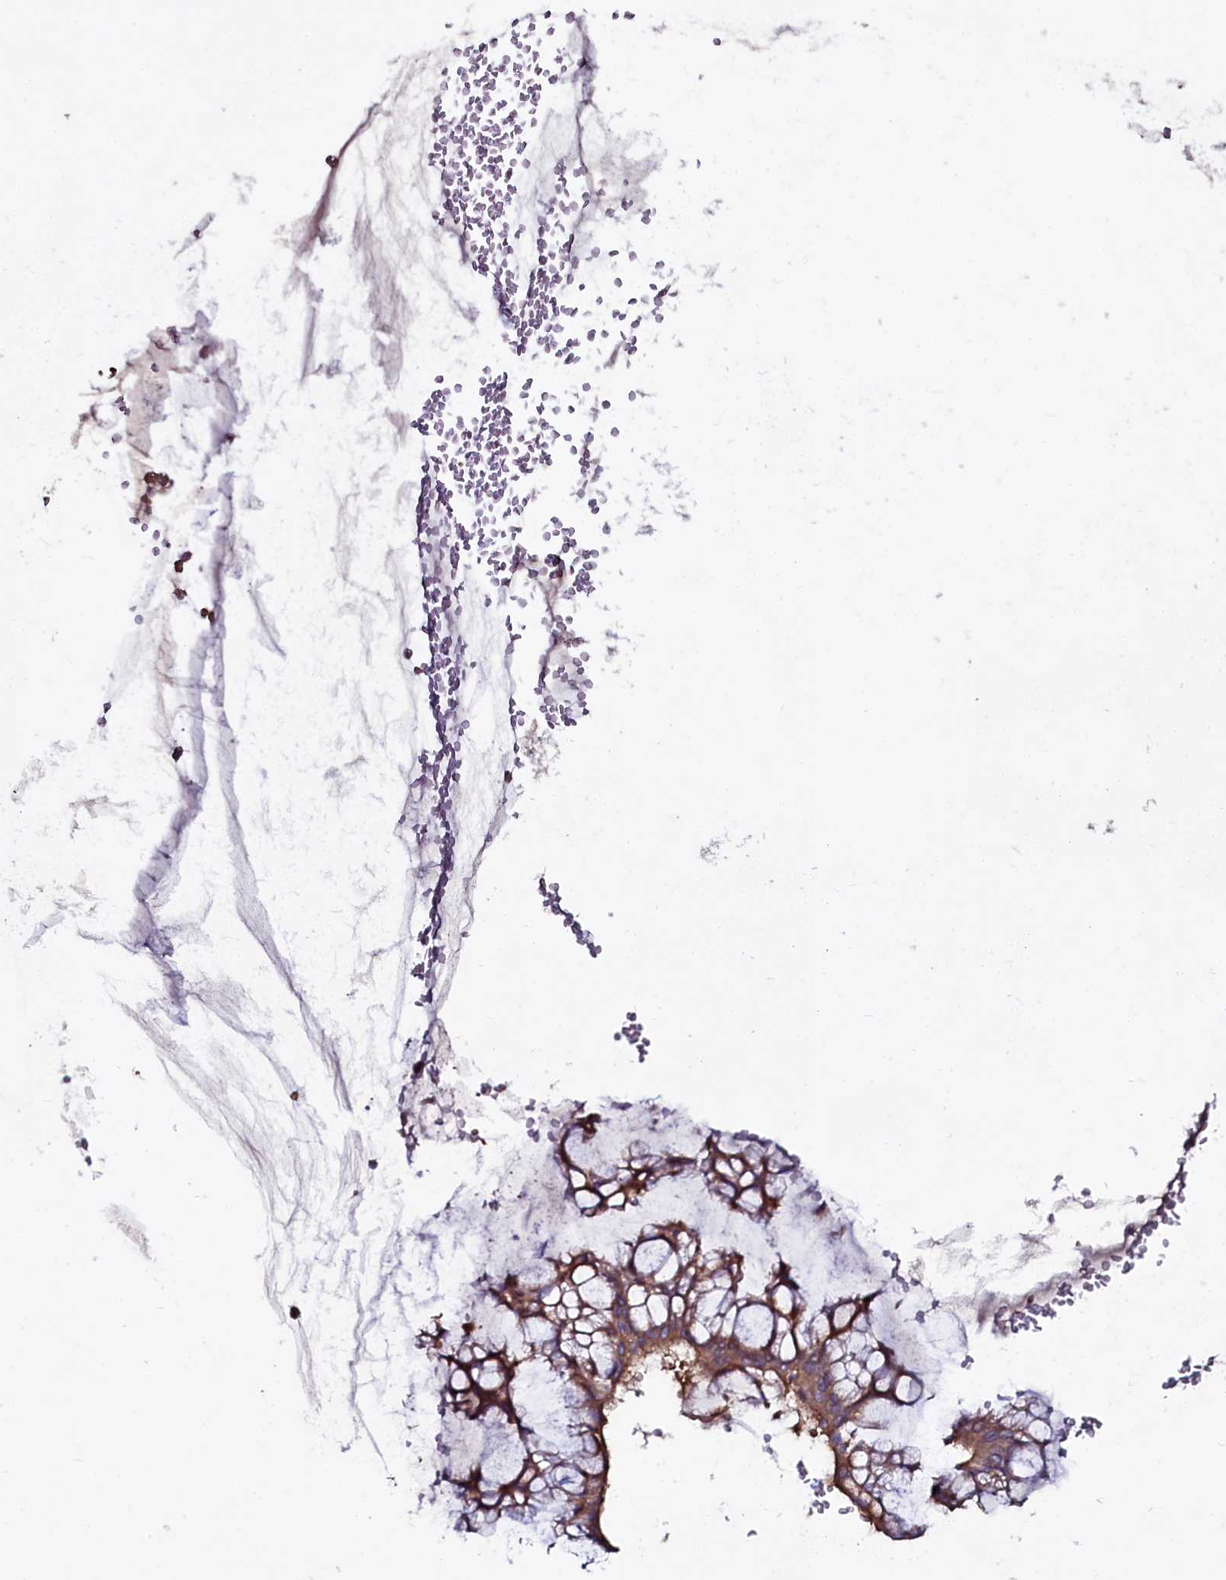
{"staining": {"intensity": "strong", "quantity": ">75%", "location": "cytoplasmic/membranous"}, "tissue": "ovarian cancer", "cell_type": "Tumor cells", "image_type": "cancer", "snomed": [{"axis": "morphology", "description": "Cystadenocarcinoma, mucinous, NOS"}, {"axis": "topography", "description": "Ovary"}], "caption": "Immunohistochemical staining of human mucinous cystadenocarcinoma (ovarian) shows high levels of strong cytoplasmic/membranous protein positivity in approximately >75% of tumor cells. (IHC, brightfield microscopy, high magnification).", "gene": "USPL1", "patient": {"sex": "female", "age": 73}}